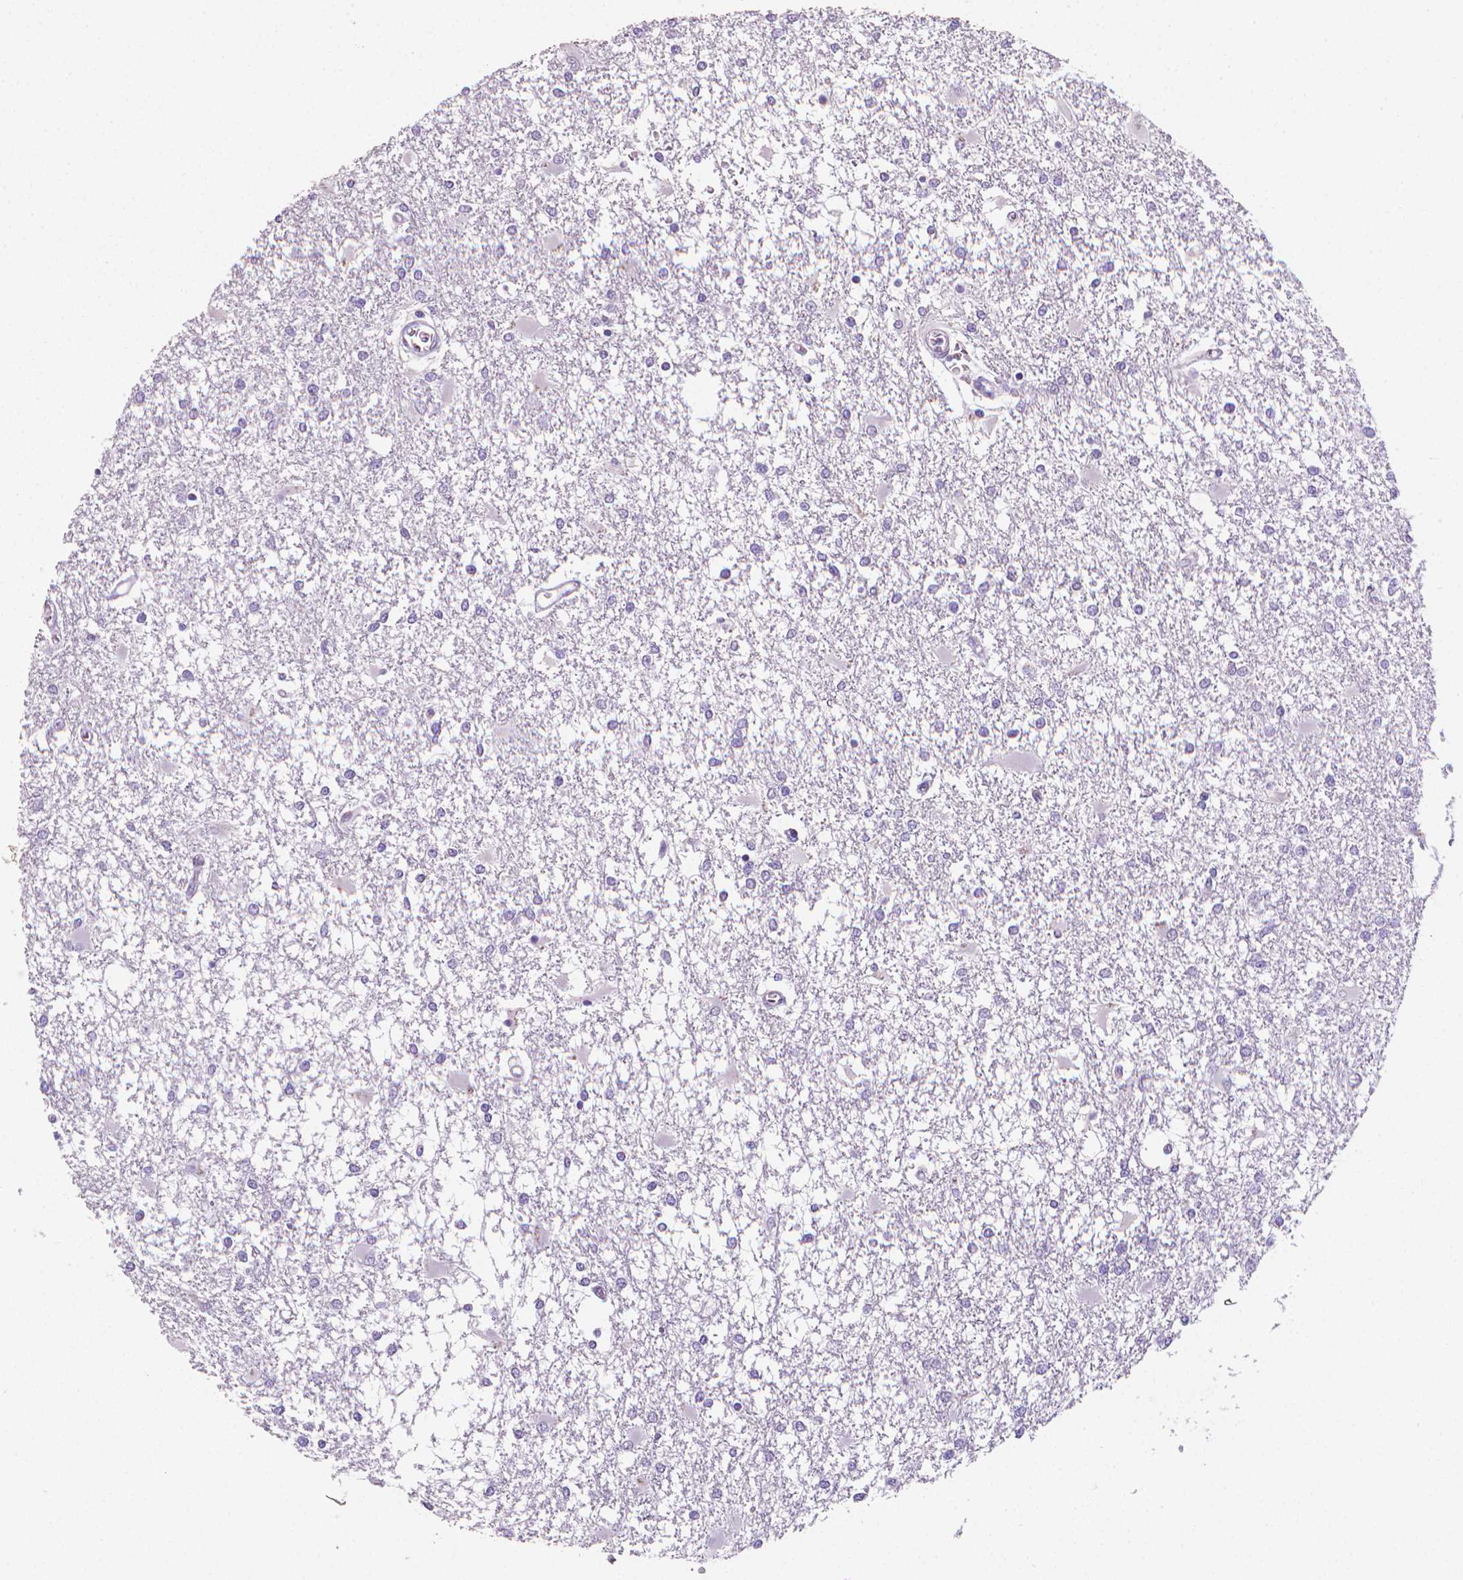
{"staining": {"intensity": "negative", "quantity": "none", "location": "none"}, "tissue": "glioma", "cell_type": "Tumor cells", "image_type": "cancer", "snomed": [{"axis": "morphology", "description": "Glioma, malignant, High grade"}, {"axis": "topography", "description": "Cerebral cortex"}], "caption": "An immunohistochemistry (IHC) photomicrograph of glioma is shown. There is no staining in tumor cells of glioma.", "gene": "XPNPEP2", "patient": {"sex": "male", "age": 79}}